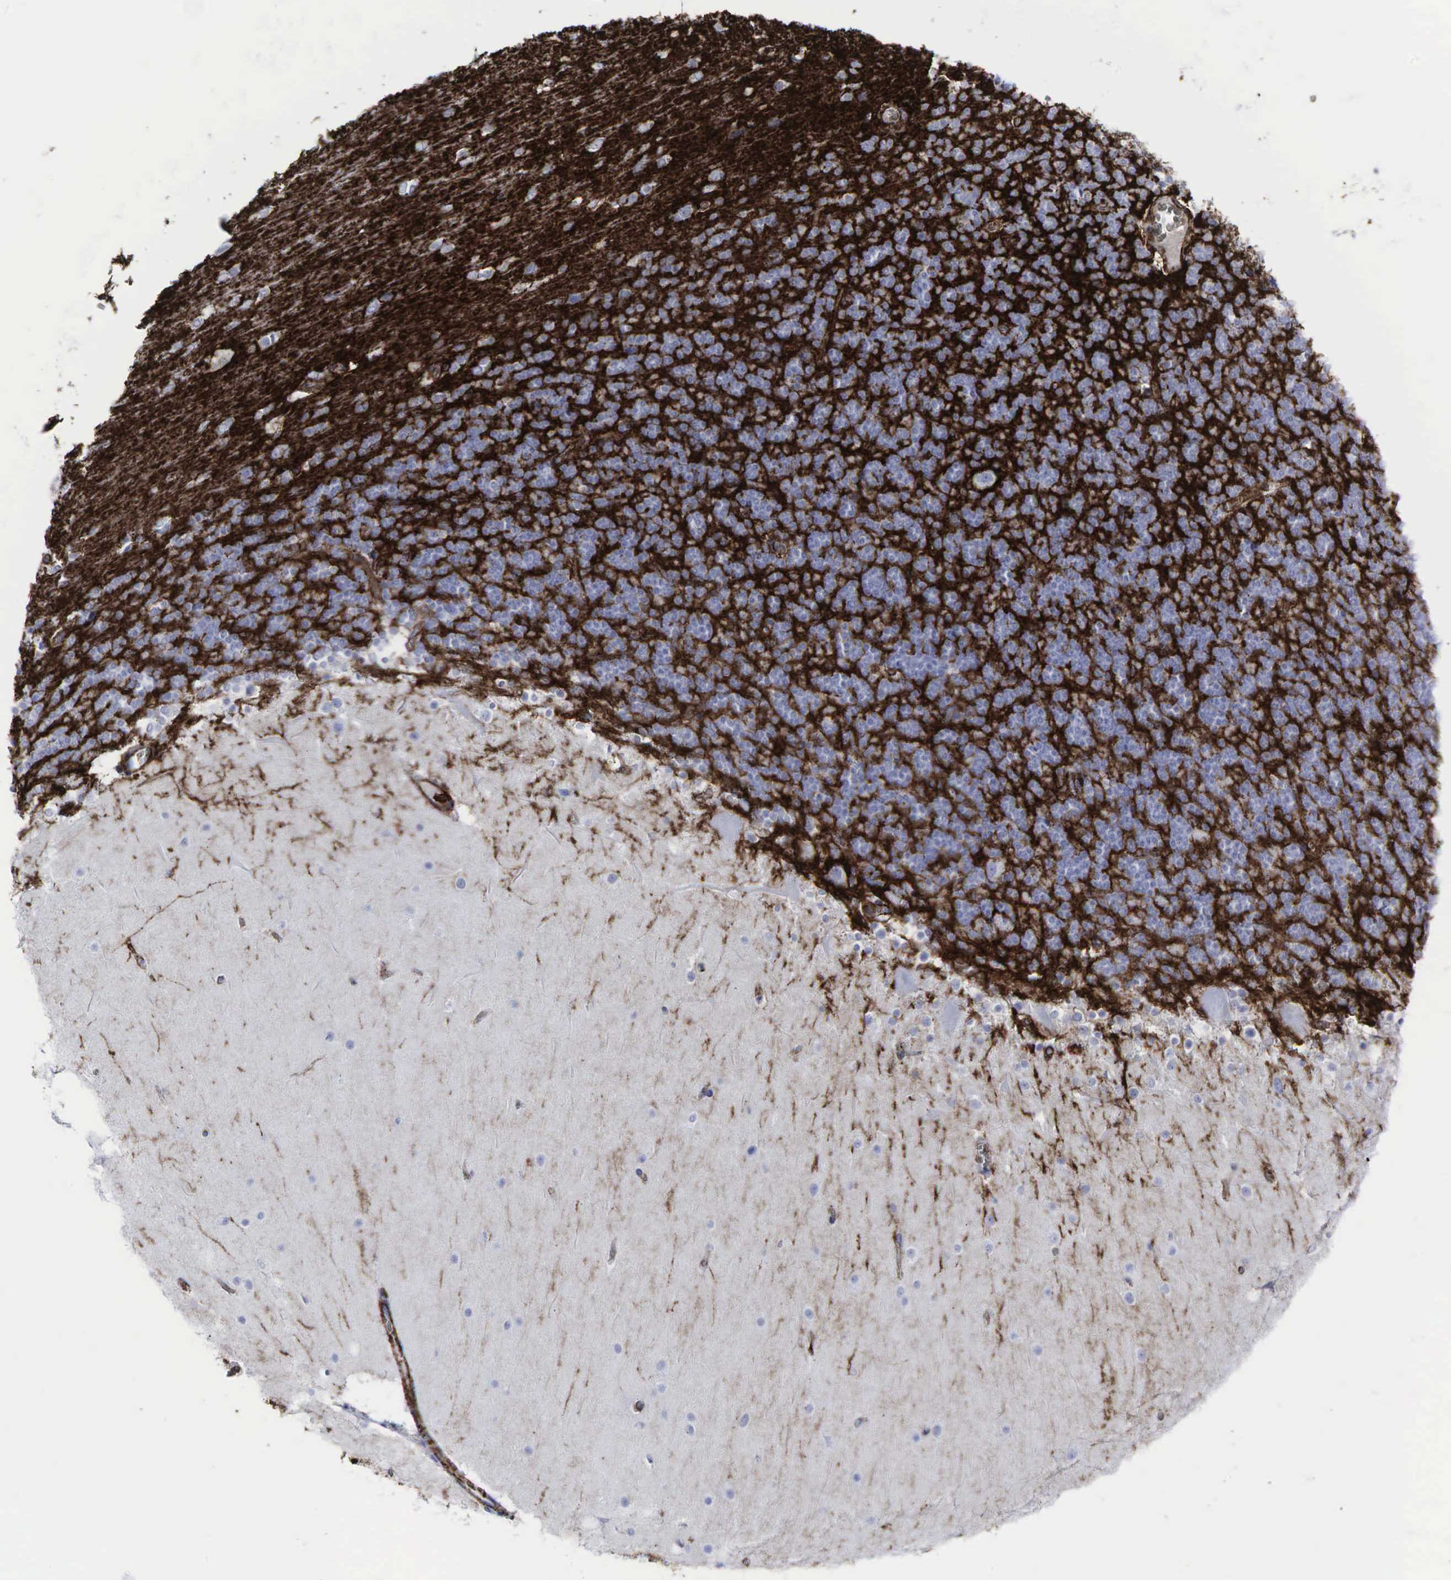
{"staining": {"intensity": "negative", "quantity": "none", "location": "none"}, "tissue": "cerebellum", "cell_type": "Cells in granular layer", "image_type": "normal", "snomed": [{"axis": "morphology", "description": "Normal tissue, NOS"}, {"axis": "topography", "description": "Cerebellum"}], "caption": "This is a micrograph of immunohistochemistry (IHC) staining of benign cerebellum, which shows no positivity in cells in granular layer.", "gene": "CD44", "patient": {"sex": "female", "age": 19}}